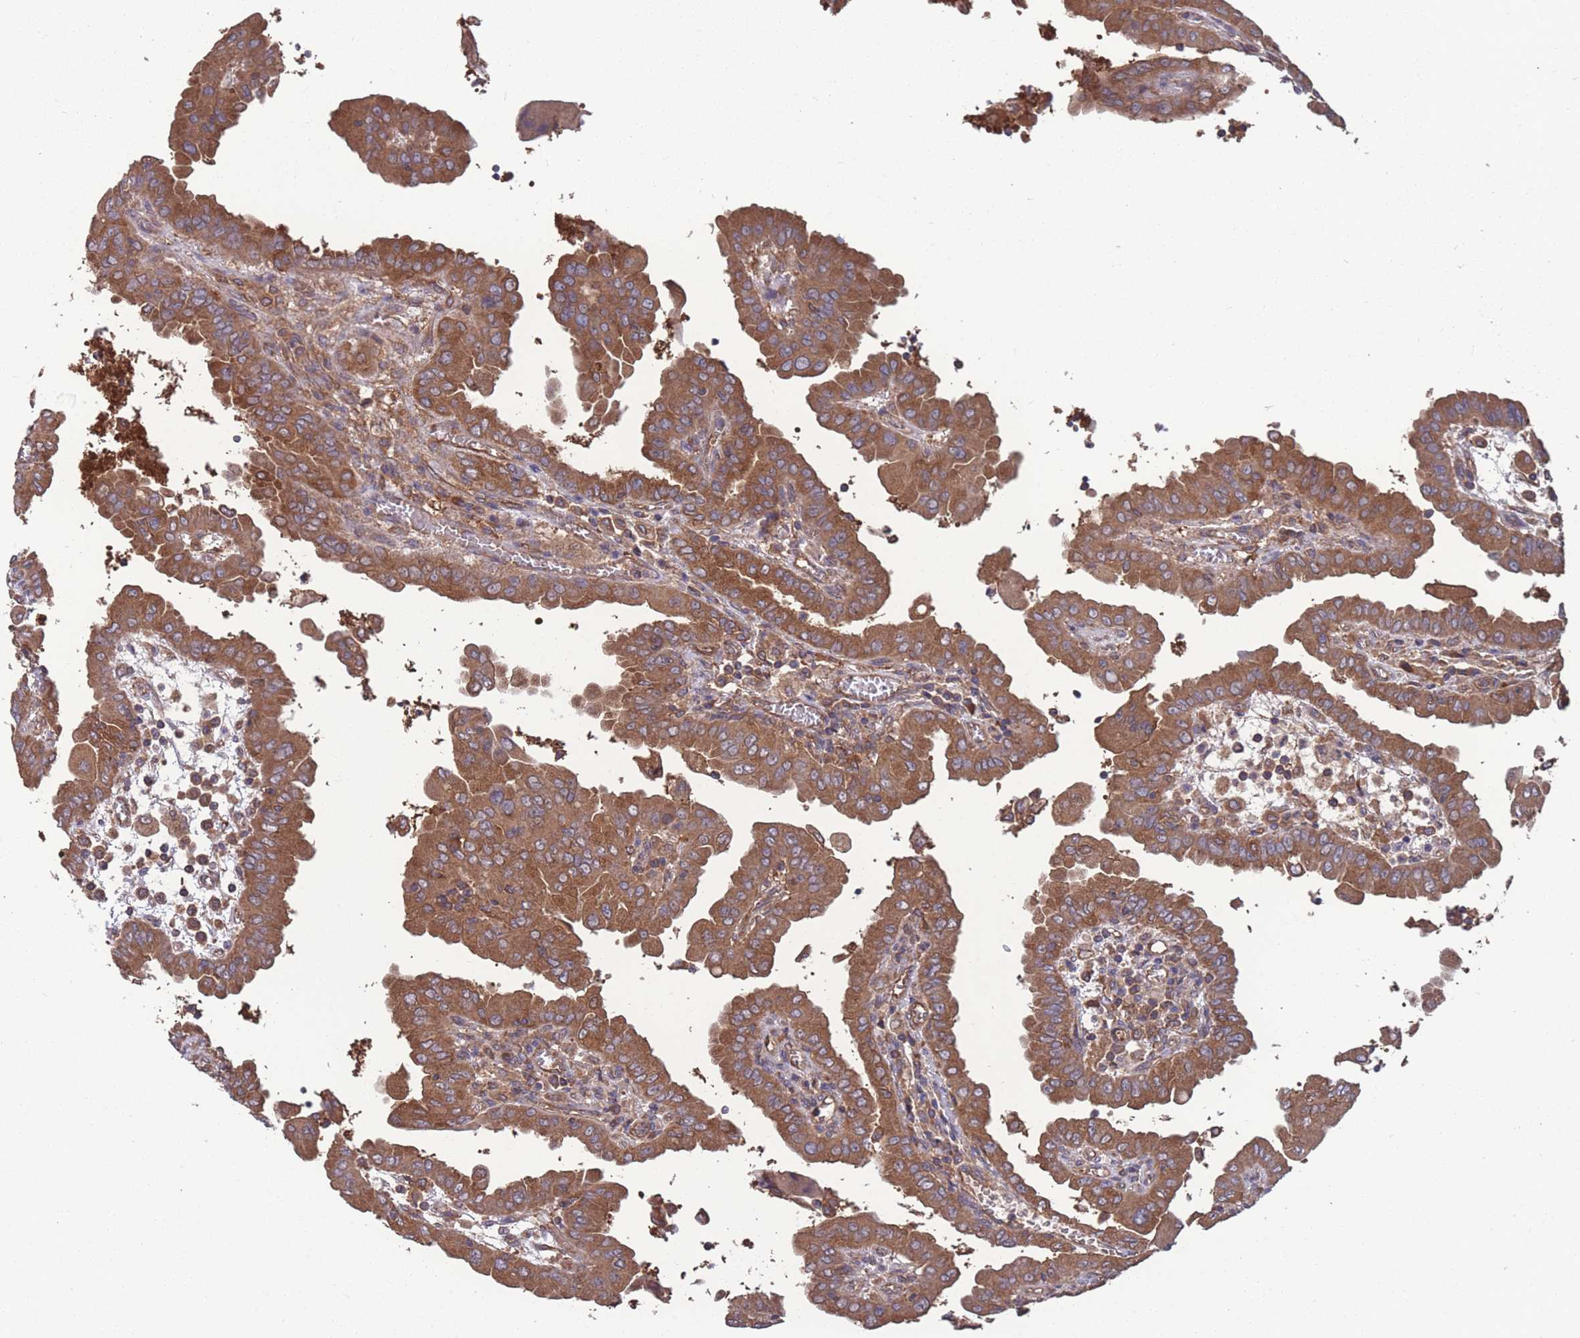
{"staining": {"intensity": "moderate", "quantity": ">75%", "location": "cytoplasmic/membranous"}, "tissue": "thyroid cancer", "cell_type": "Tumor cells", "image_type": "cancer", "snomed": [{"axis": "morphology", "description": "Papillary adenocarcinoma, NOS"}, {"axis": "topography", "description": "Thyroid gland"}], "caption": "The image displays immunohistochemical staining of papillary adenocarcinoma (thyroid). There is moderate cytoplasmic/membranous positivity is identified in approximately >75% of tumor cells.", "gene": "ZPR1", "patient": {"sex": "male", "age": 33}}